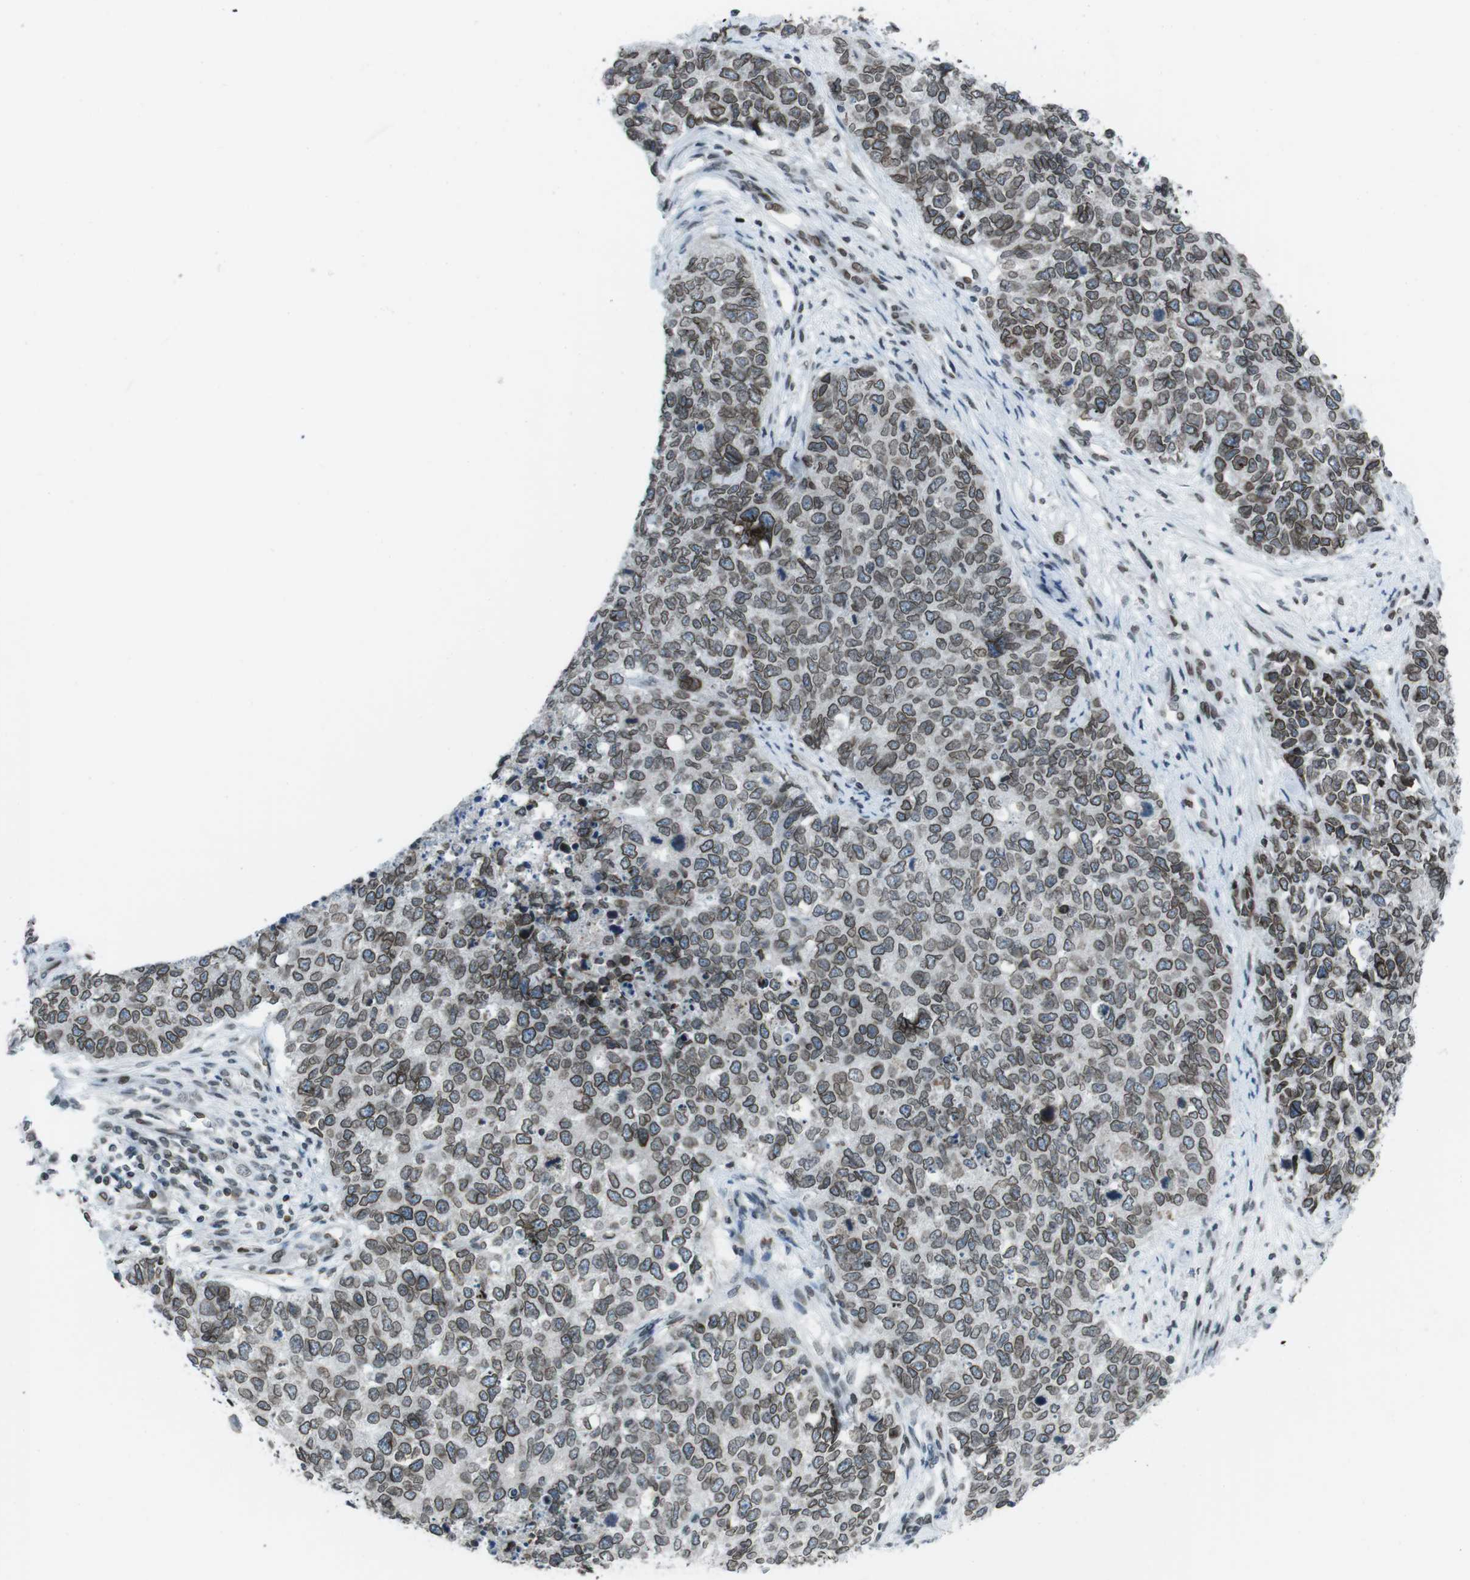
{"staining": {"intensity": "moderate", "quantity": ">75%", "location": "cytoplasmic/membranous,nuclear"}, "tissue": "cervical cancer", "cell_type": "Tumor cells", "image_type": "cancer", "snomed": [{"axis": "morphology", "description": "Squamous cell carcinoma, NOS"}, {"axis": "topography", "description": "Cervix"}], "caption": "Protein analysis of squamous cell carcinoma (cervical) tissue displays moderate cytoplasmic/membranous and nuclear positivity in approximately >75% of tumor cells.", "gene": "MAD1L1", "patient": {"sex": "female", "age": 63}}